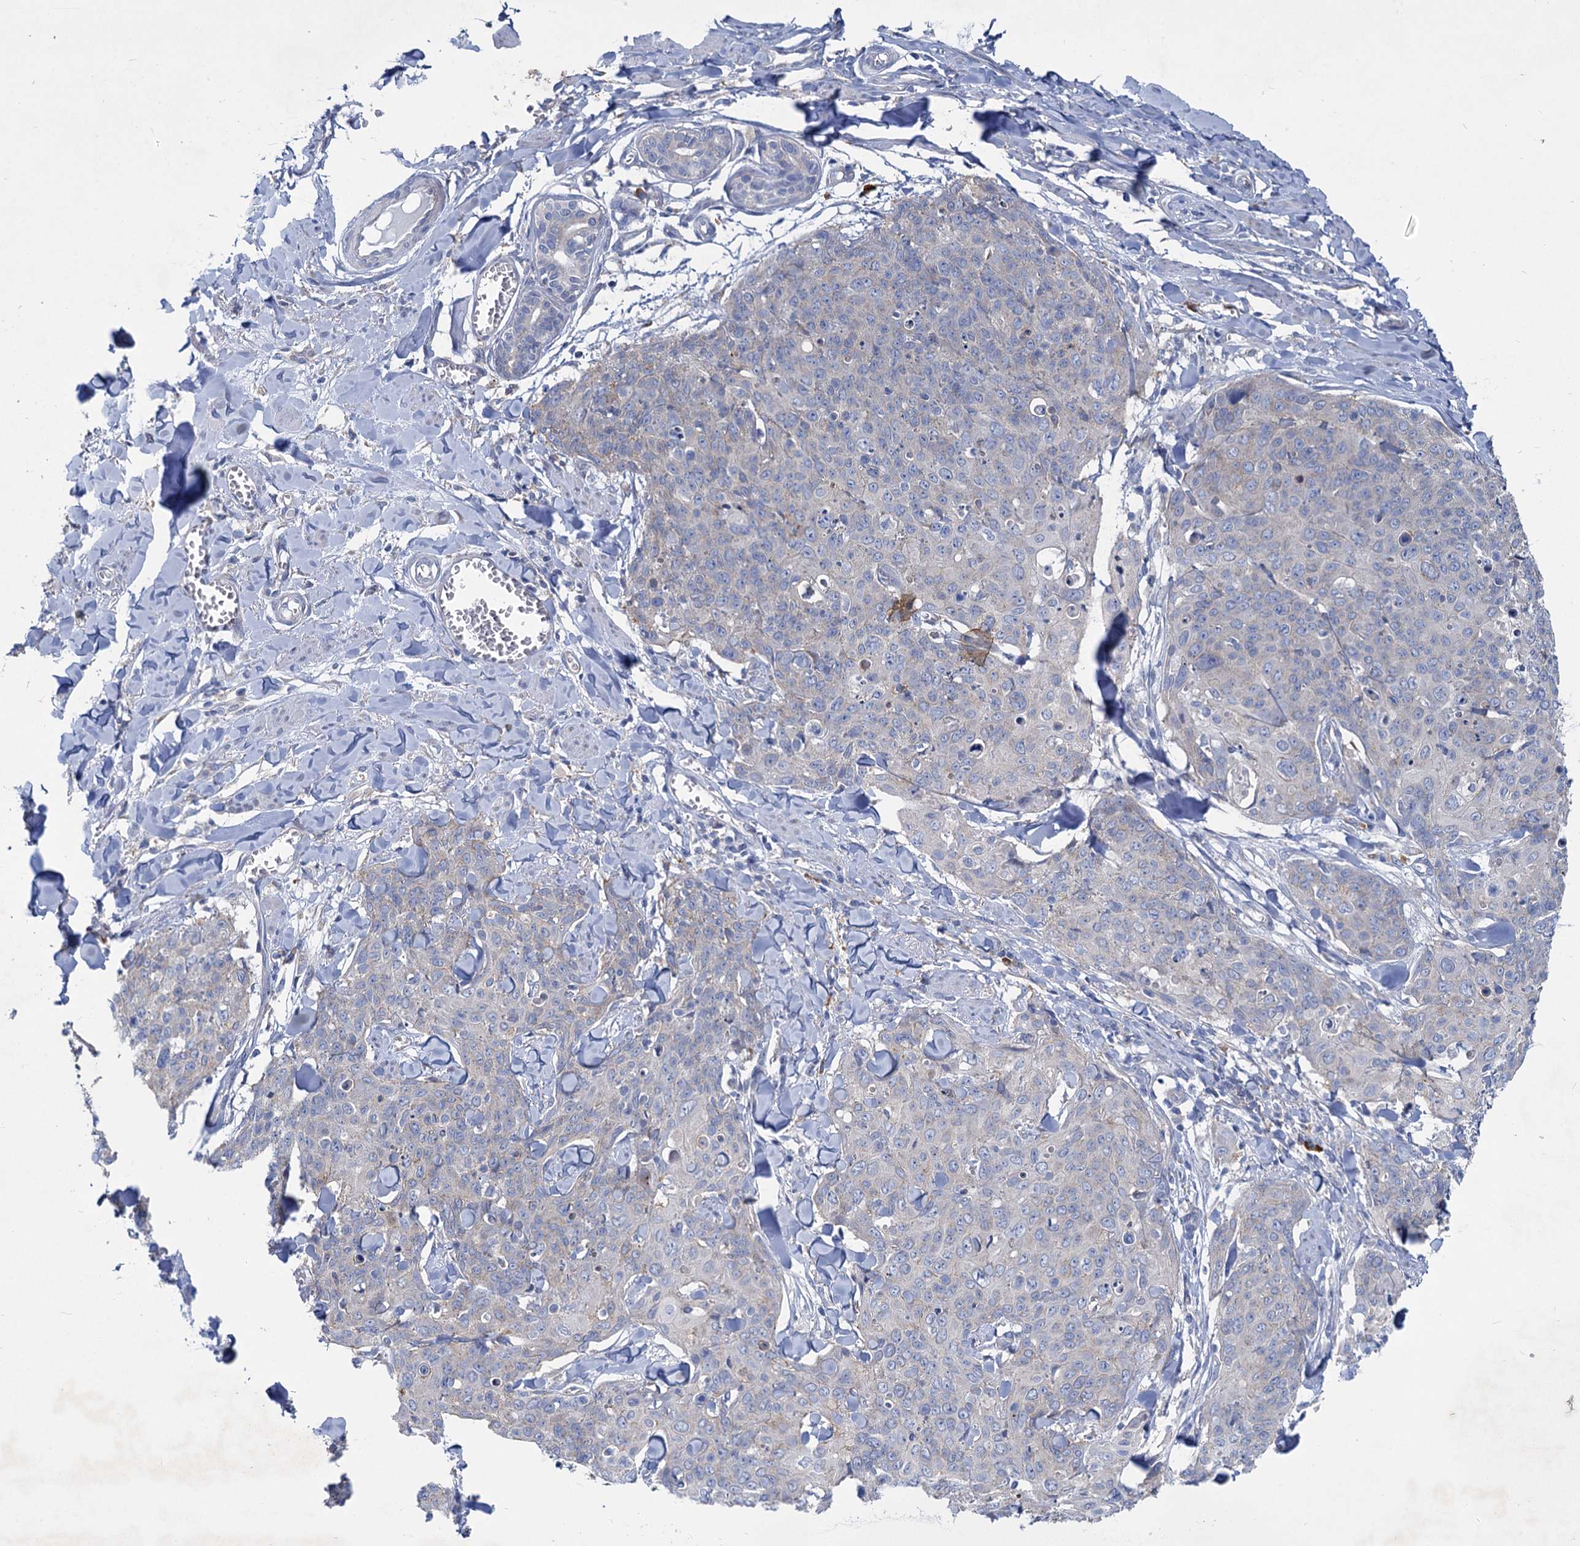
{"staining": {"intensity": "negative", "quantity": "none", "location": "none"}, "tissue": "skin cancer", "cell_type": "Tumor cells", "image_type": "cancer", "snomed": [{"axis": "morphology", "description": "Squamous cell carcinoma, NOS"}, {"axis": "topography", "description": "Skin"}, {"axis": "topography", "description": "Vulva"}], "caption": "Immunohistochemical staining of human skin cancer (squamous cell carcinoma) reveals no significant staining in tumor cells. (Brightfield microscopy of DAB (3,3'-diaminobenzidine) immunohistochemistry (IHC) at high magnification).", "gene": "PRSS35", "patient": {"sex": "female", "age": 85}}